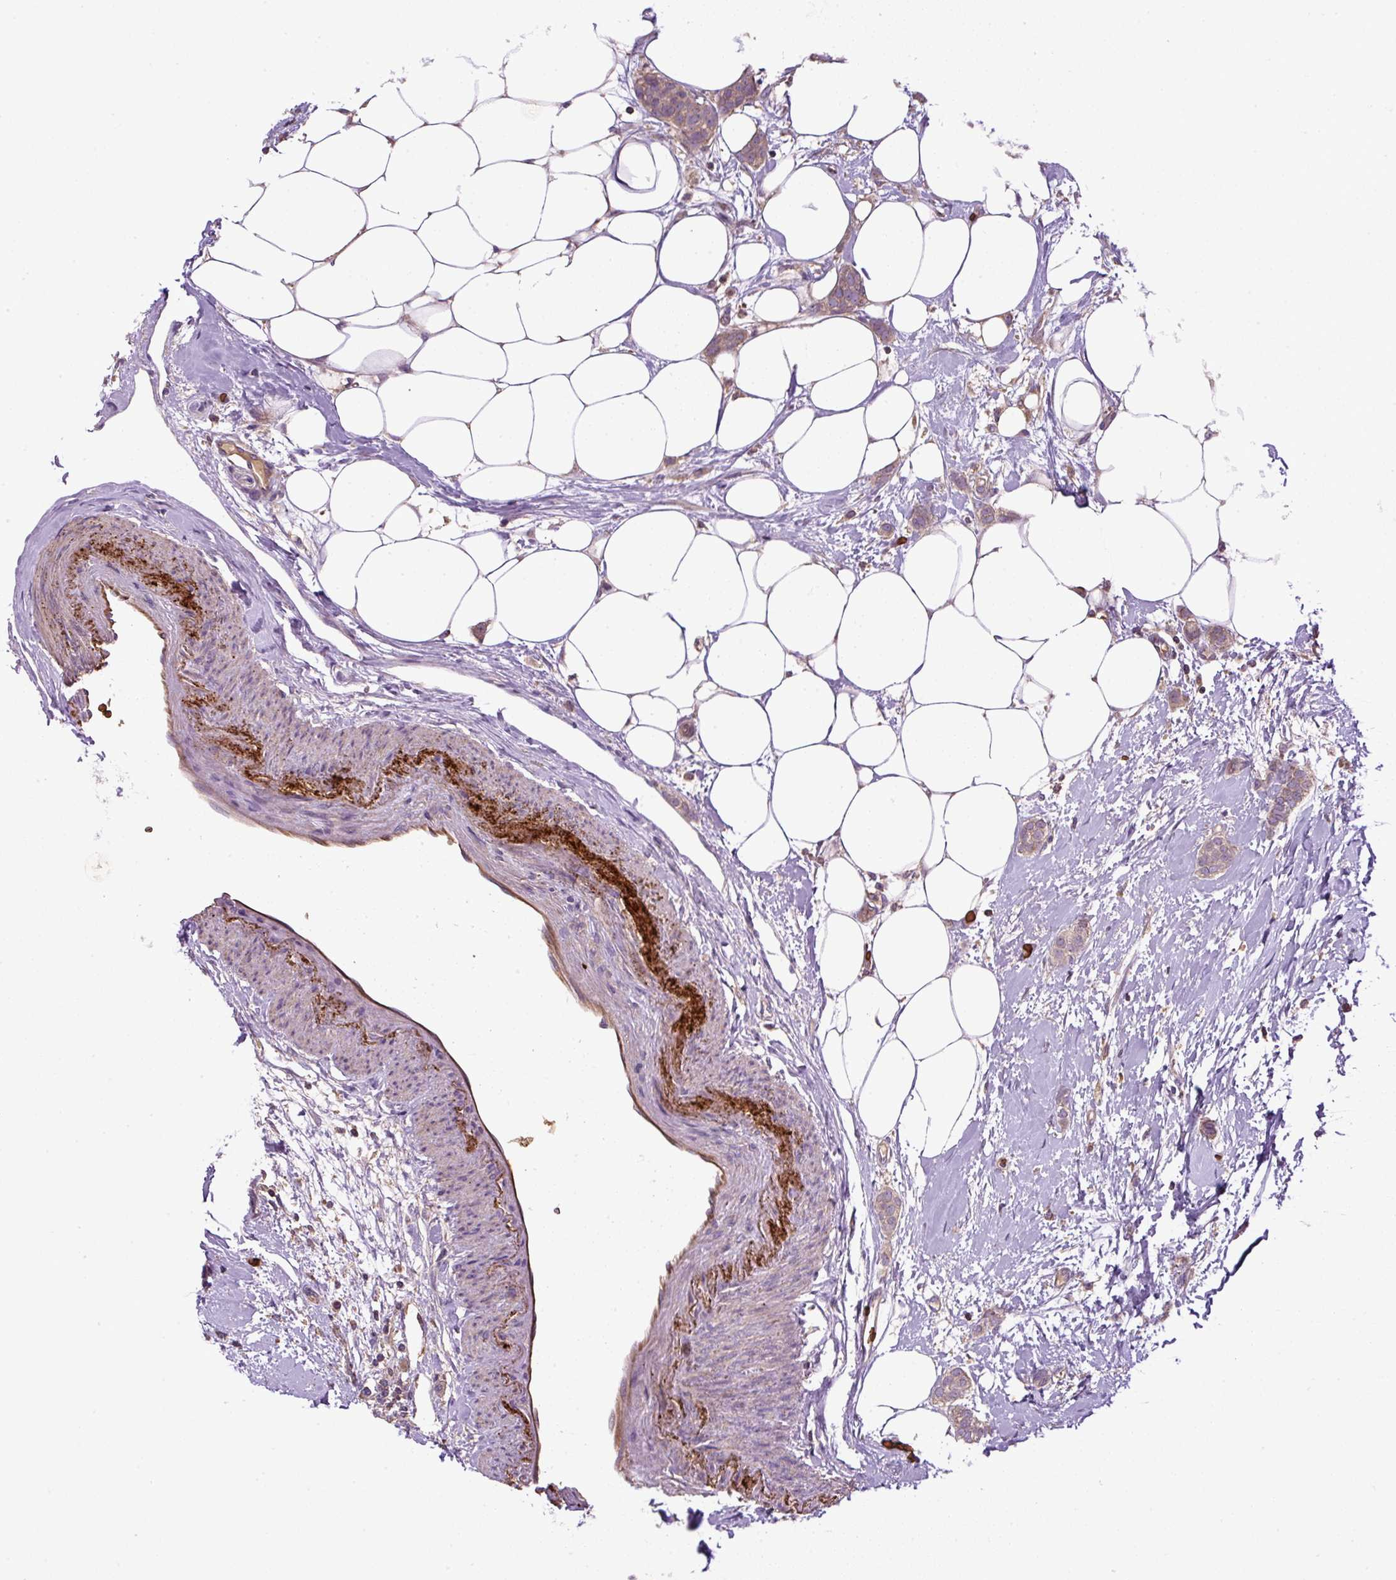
{"staining": {"intensity": "weak", "quantity": ">75%", "location": "cytoplasmic/membranous"}, "tissue": "breast cancer", "cell_type": "Tumor cells", "image_type": "cancer", "snomed": [{"axis": "morphology", "description": "Duct carcinoma"}, {"axis": "topography", "description": "Breast"}], "caption": "Weak cytoplasmic/membranous positivity for a protein is appreciated in about >75% of tumor cells of breast infiltrating ductal carcinoma using immunohistochemistry.", "gene": "CXCL13", "patient": {"sex": "female", "age": 72}}